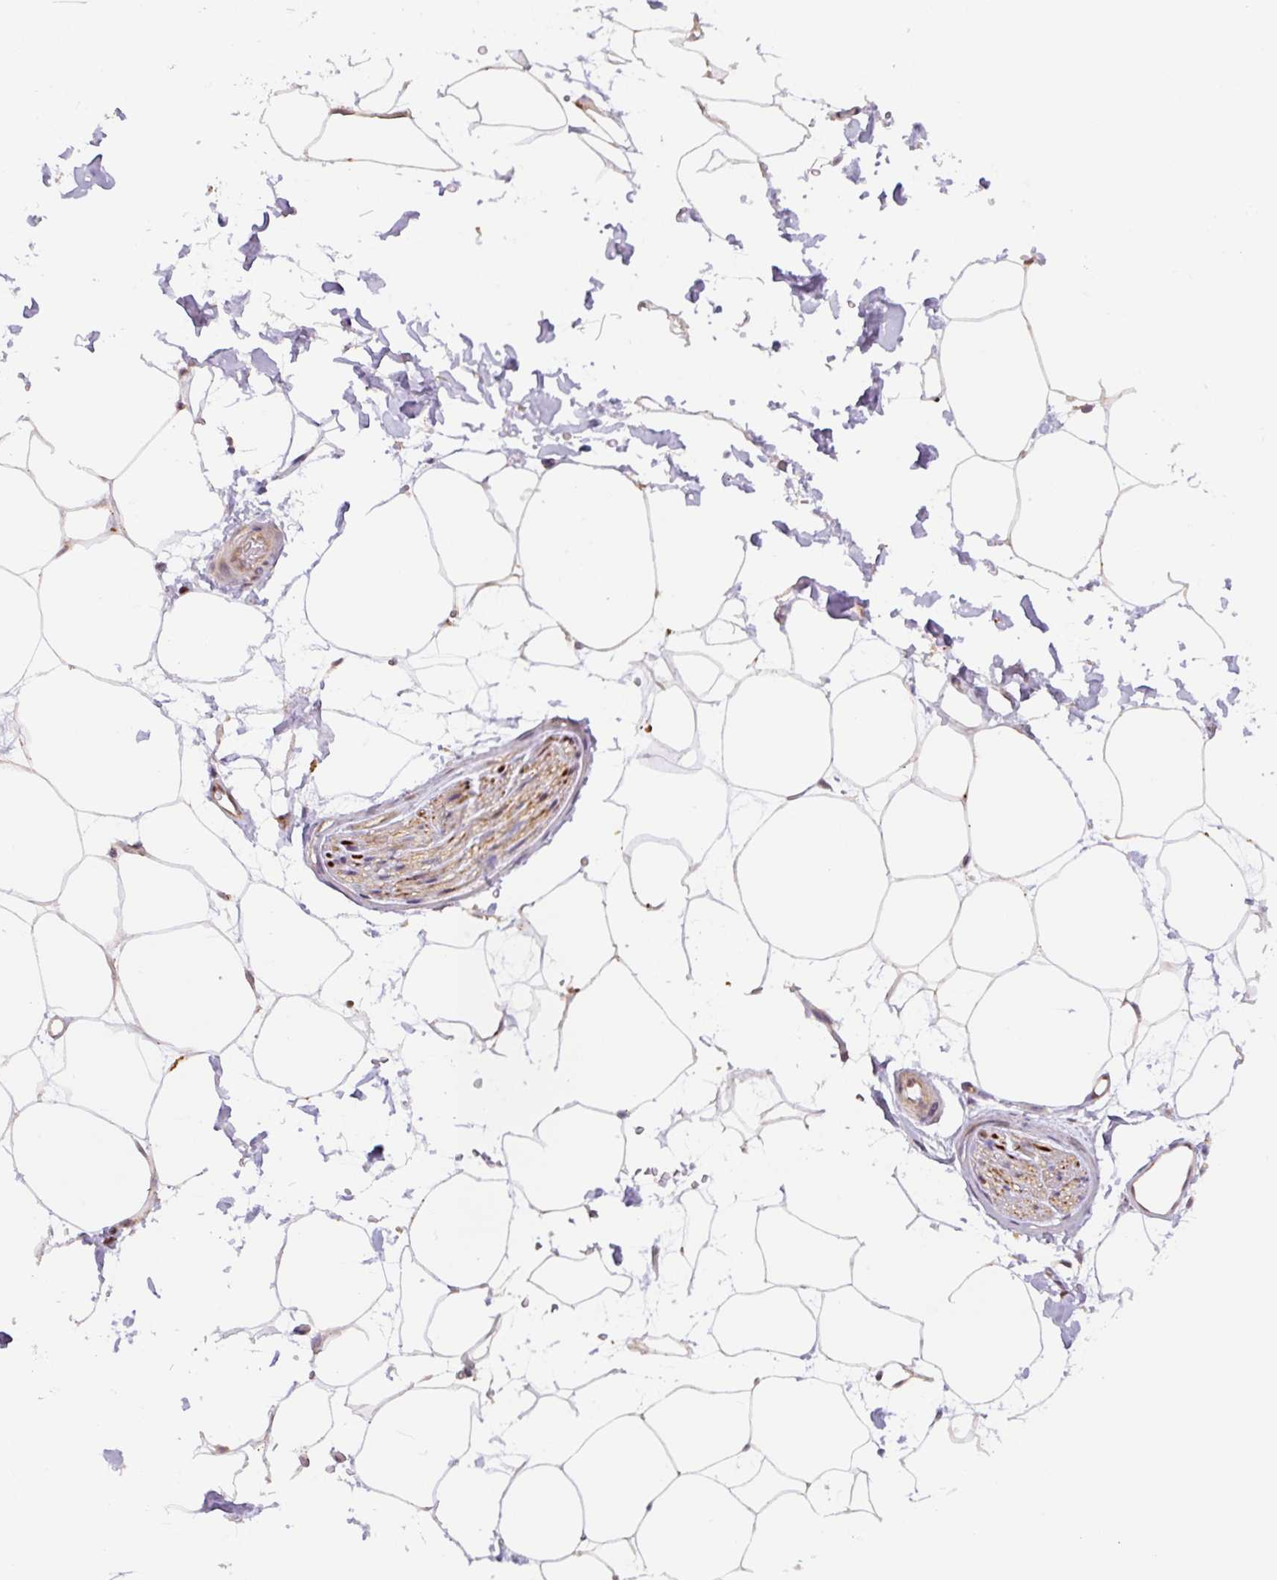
{"staining": {"intensity": "weak", "quantity": "<25%", "location": "cytoplasmic/membranous"}, "tissue": "adipose tissue", "cell_type": "Adipocytes", "image_type": "normal", "snomed": [{"axis": "morphology", "description": "Normal tissue, NOS"}, {"axis": "topography", "description": "Adipose tissue"}, {"axis": "topography", "description": "Vascular tissue"}, {"axis": "topography", "description": "Rectum"}, {"axis": "topography", "description": "Peripheral nerve tissue"}], "caption": "Adipocytes show no significant staining in normal adipose tissue. (Immunohistochemistry, brightfield microscopy, high magnification).", "gene": "ZSWIM7", "patient": {"sex": "female", "age": 69}}